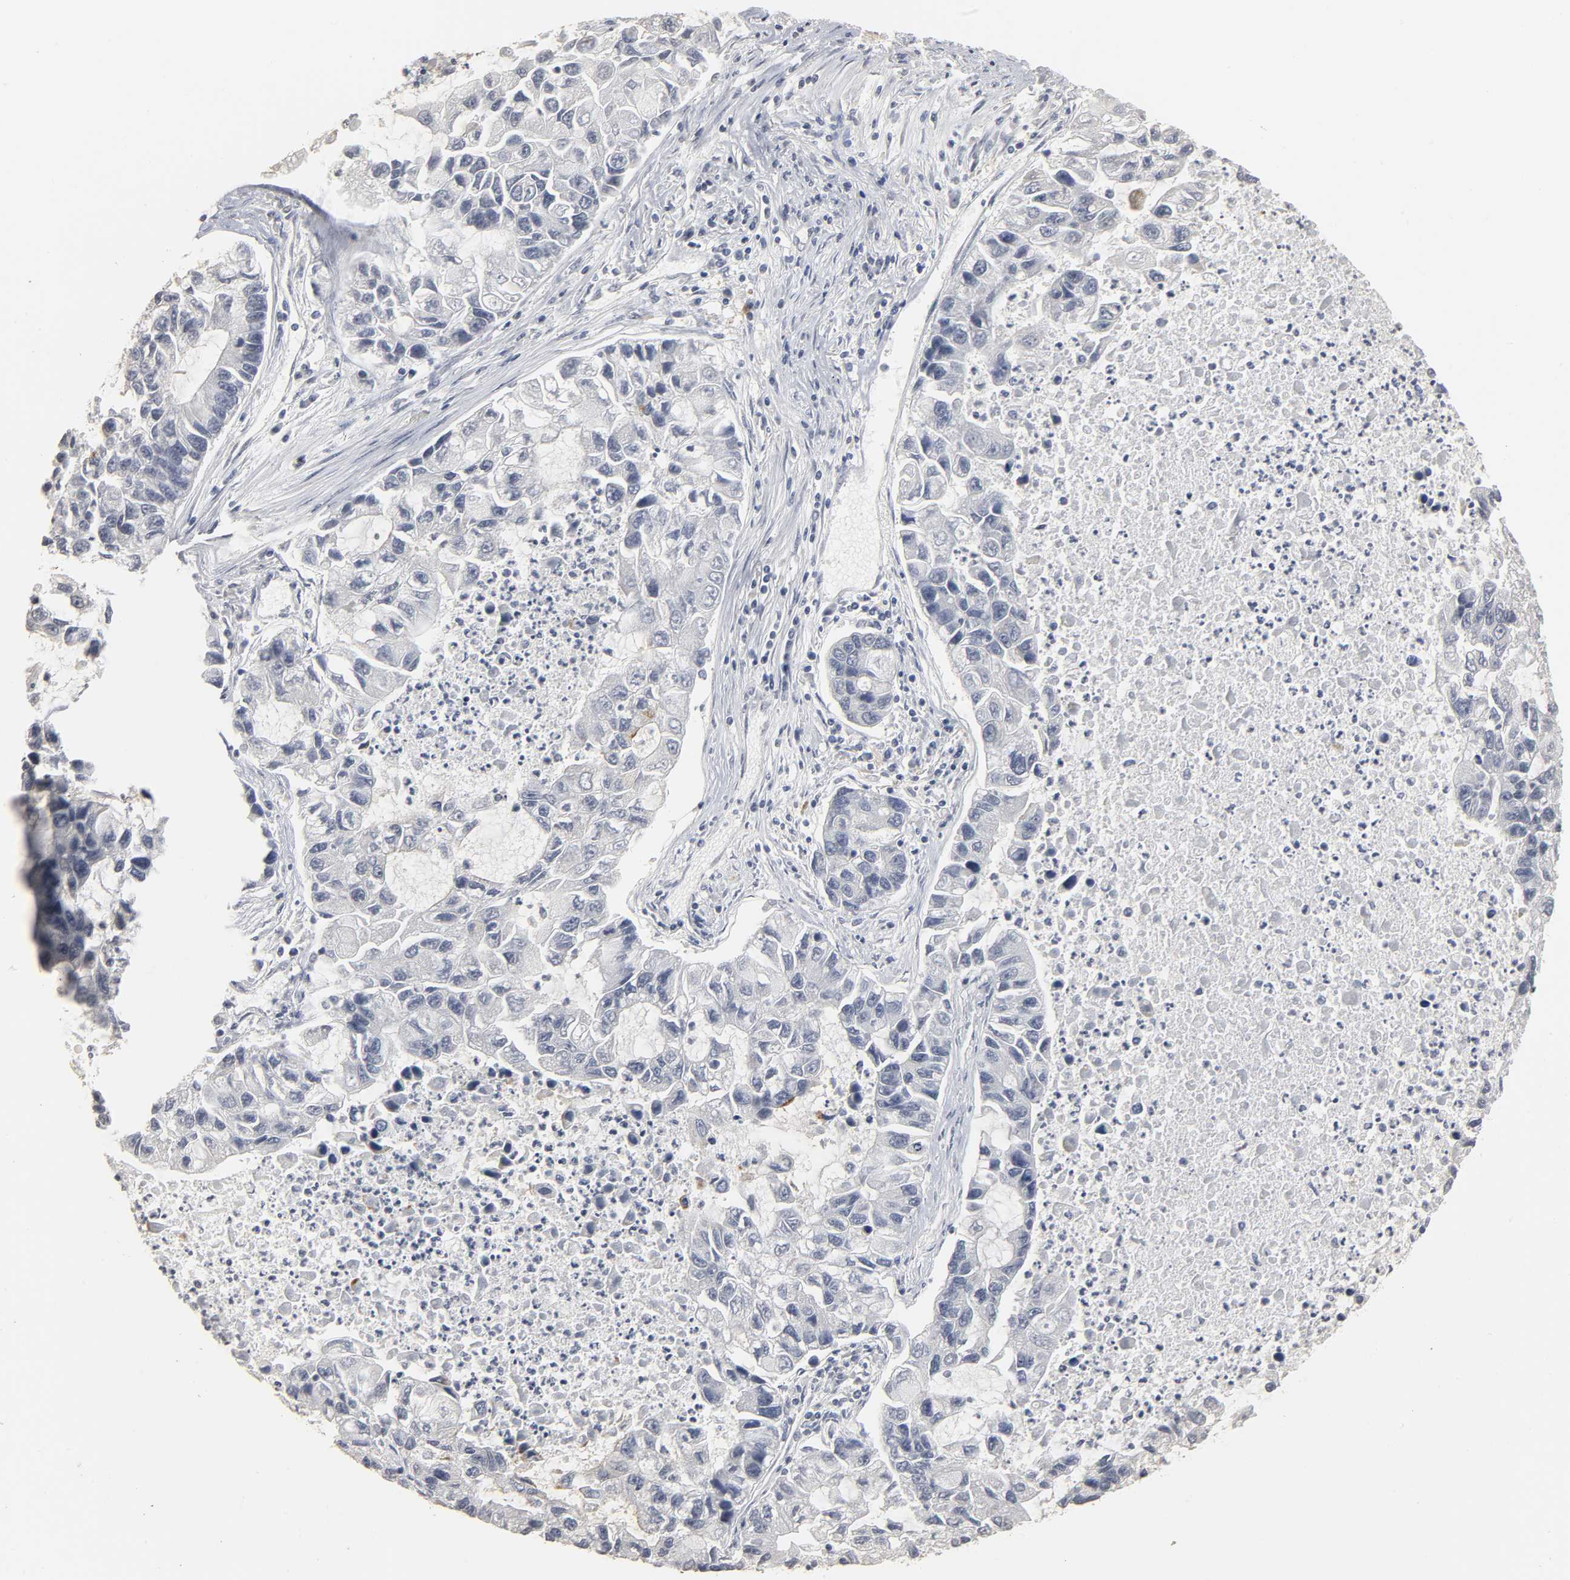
{"staining": {"intensity": "negative", "quantity": "none", "location": "none"}, "tissue": "lung cancer", "cell_type": "Tumor cells", "image_type": "cancer", "snomed": [{"axis": "morphology", "description": "Adenocarcinoma, NOS"}, {"axis": "topography", "description": "Lung"}], "caption": "Tumor cells show no significant protein expression in lung cancer. Nuclei are stained in blue.", "gene": "TCAP", "patient": {"sex": "female", "age": 51}}